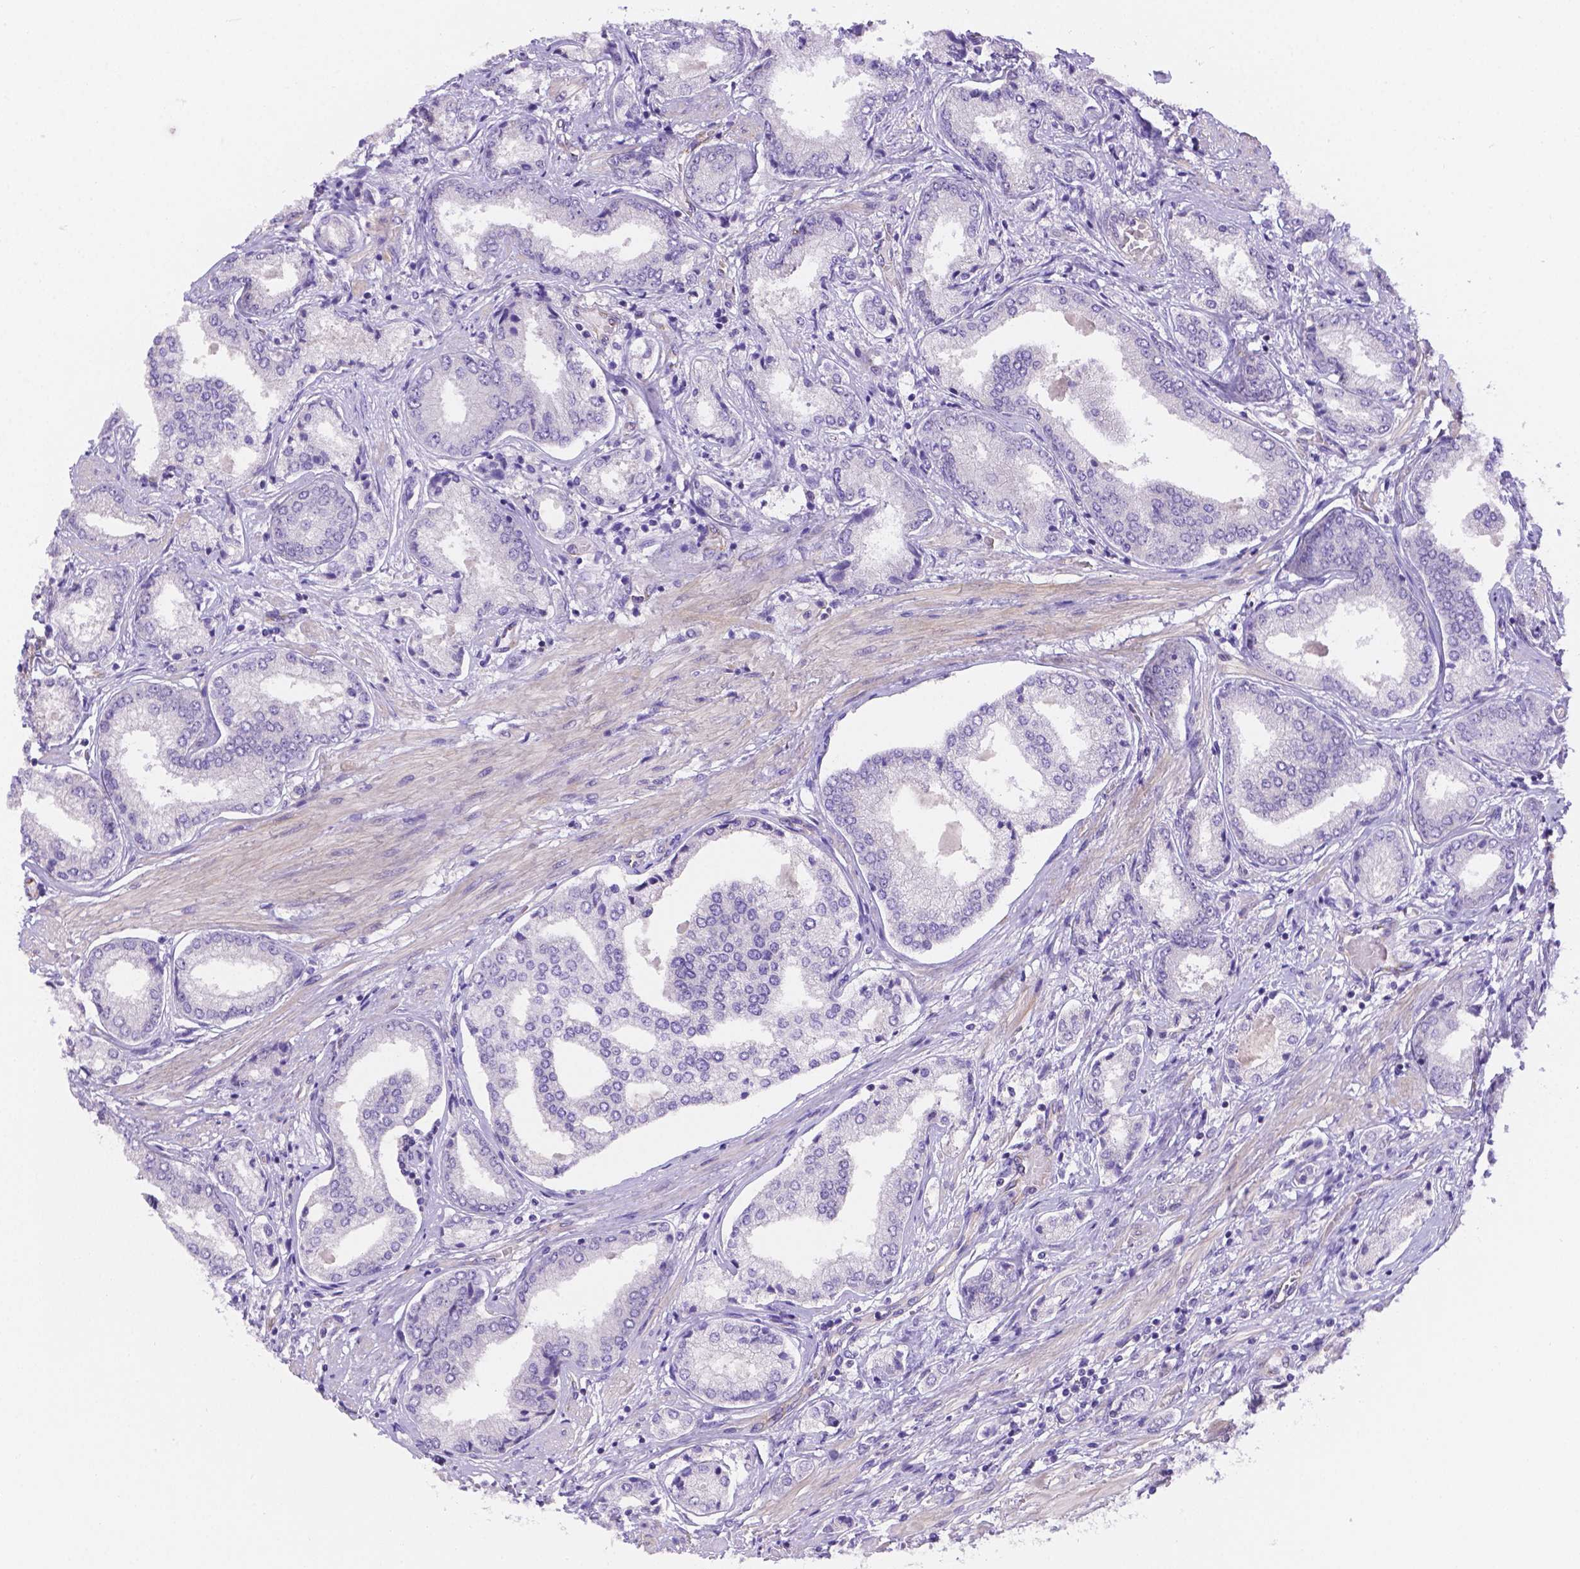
{"staining": {"intensity": "negative", "quantity": "none", "location": "none"}, "tissue": "prostate cancer", "cell_type": "Tumor cells", "image_type": "cancer", "snomed": [{"axis": "morphology", "description": "Adenocarcinoma, NOS"}, {"axis": "topography", "description": "Prostate"}], "caption": "Immunohistochemical staining of human prostate adenocarcinoma demonstrates no significant expression in tumor cells. (DAB immunohistochemistry visualized using brightfield microscopy, high magnification).", "gene": "NXPE2", "patient": {"sex": "male", "age": 63}}